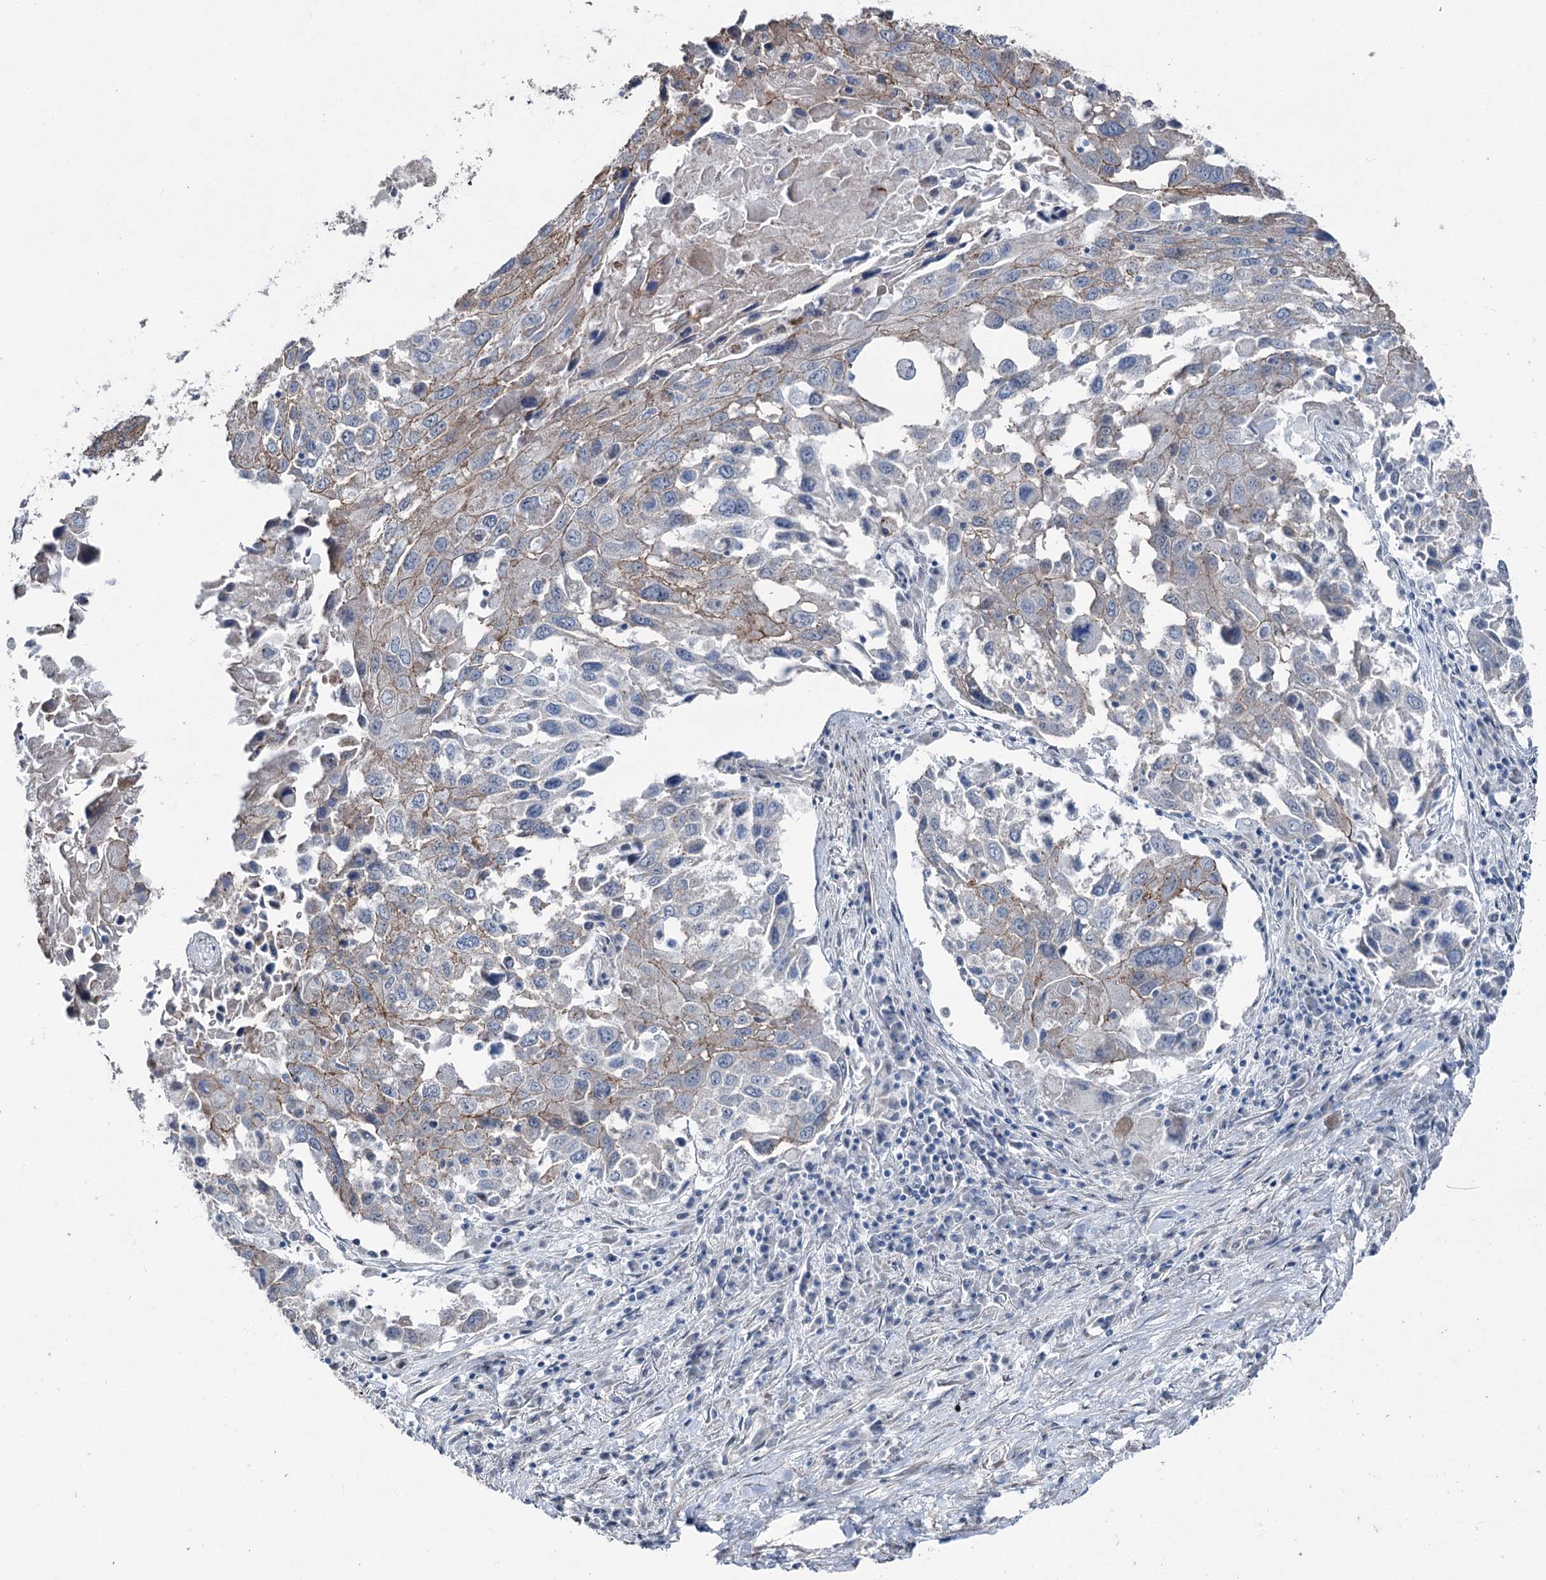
{"staining": {"intensity": "moderate", "quantity": ">75%", "location": "cytoplasmic/membranous"}, "tissue": "lung cancer", "cell_type": "Tumor cells", "image_type": "cancer", "snomed": [{"axis": "morphology", "description": "Squamous cell carcinoma, NOS"}, {"axis": "topography", "description": "Lung"}], "caption": "Immunohistochemical staining of human squamous cell carcinoma (lung) demonstrates medium levels of moderate cytoplasmic/membranous expression in approximately >75% of tumor cells.", "gene": "FAM120B", "patient": {"sex": "male", "age": 65}}